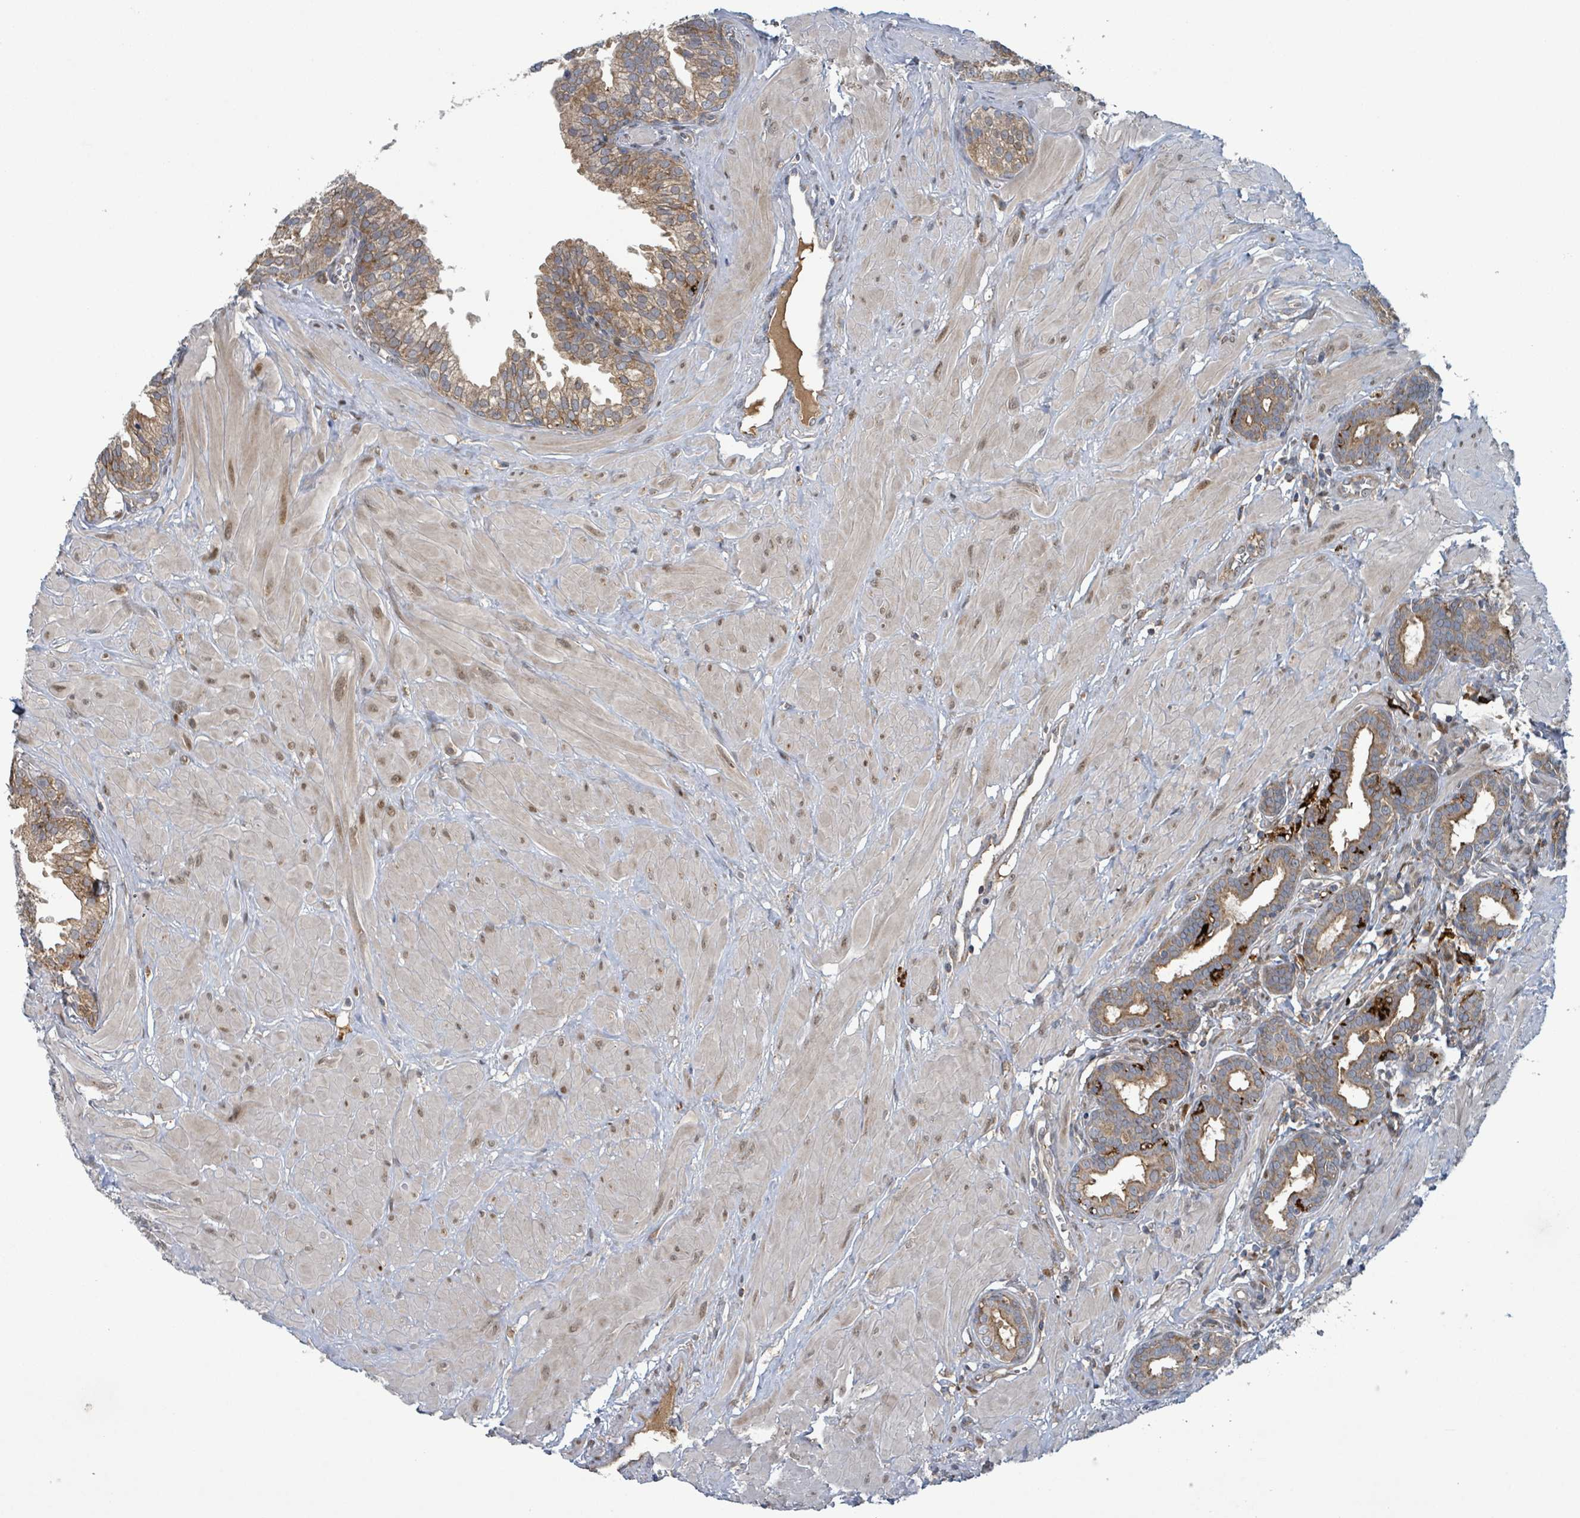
{"staining": {"intensity": "moderate", "quantity": ">75%", "location": "cytoplasmic/membranous"}, "tissue": "prostate", "cell_type": "Glandular cells", "image_type": "normal", "snomed": [{"axis": "morphology", "description": "Normal tissue, NOS"}, {"axis": "topography", "description": "Prostate"}, {"axis": "topography", "description": "Peripheral nerve tissue"}], "caption": "Prostate stained for a protein (brown) displays moderate cytoplasmic/membranous positive staining in approximately >75% of glandular cells.", "gene": "OR51E1", "patient": {"sex": "male", "age": 55}}